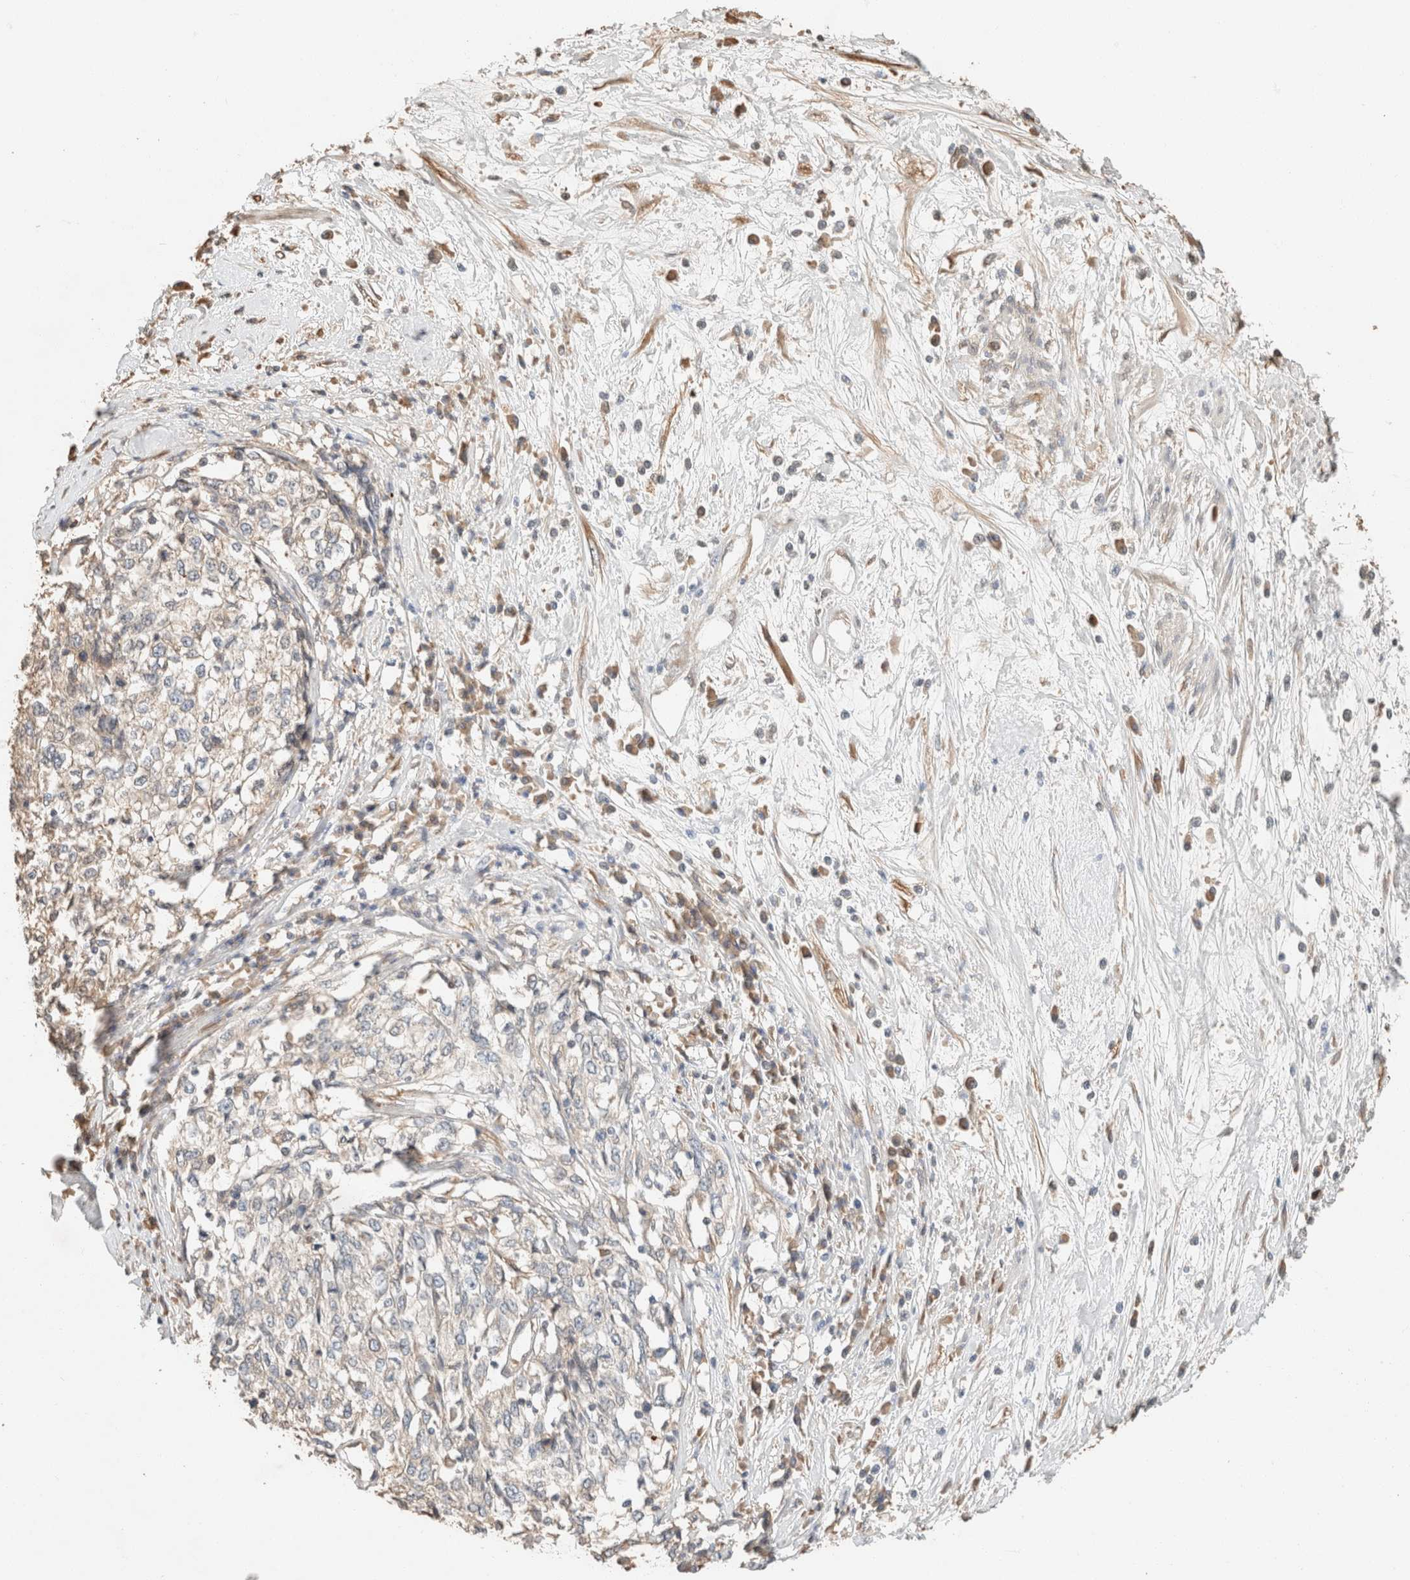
{"staining": {"intensity": "negative", "quantity": "none", "location": "none"}, "tissue": "cervical cancer", "cell_type": "Tumor cells", "image_type": "cancer", "snomed": [{"axis": "morphology", "description": "Squamous cell carcinoma, NOS"}, {"axis": "topography", "description": "Cervix"}], "caption": "IHC histopathology image of human squamous cell carcinoma (cervical) stained for a protein (brown), which shows no expression in tumor cells.", "gene": "TUBD1", "patient": {"sex": "female", "age": 57}}